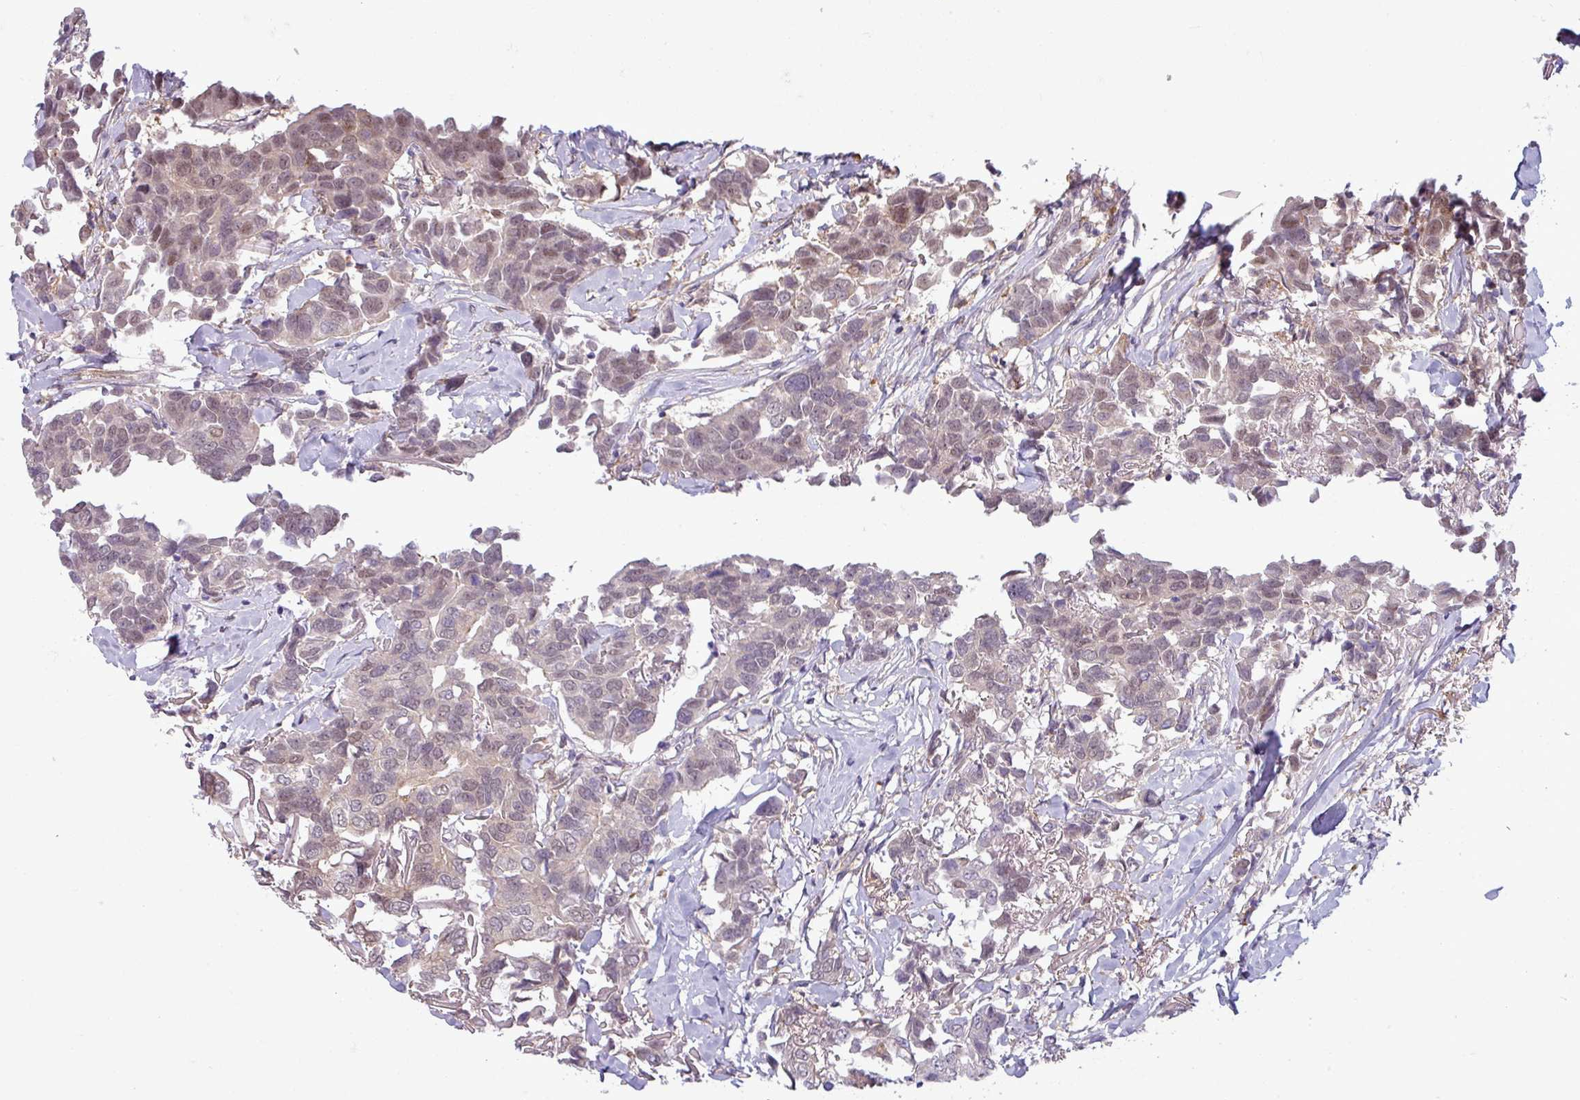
{"staining": {"intensity": "weak", "quantity": ">75%", "location": "nuclear"}, "tissue": "breast cancer", "cell_type": "Tumor cells", "image_type": "cancer", "snomed": [{"axis": "morphology", "description": "Duct carcinoma"}, {"axis": "topography", "description": "Breast"}], "caption": "Protein analysis of breast cancer (intraductal carcinoma) tissue exhibits weak nuclear expression in approximately >75% of tumor cells.", "gene": "CCDC144A", "patient": {"sex": "female", "age": 80}}